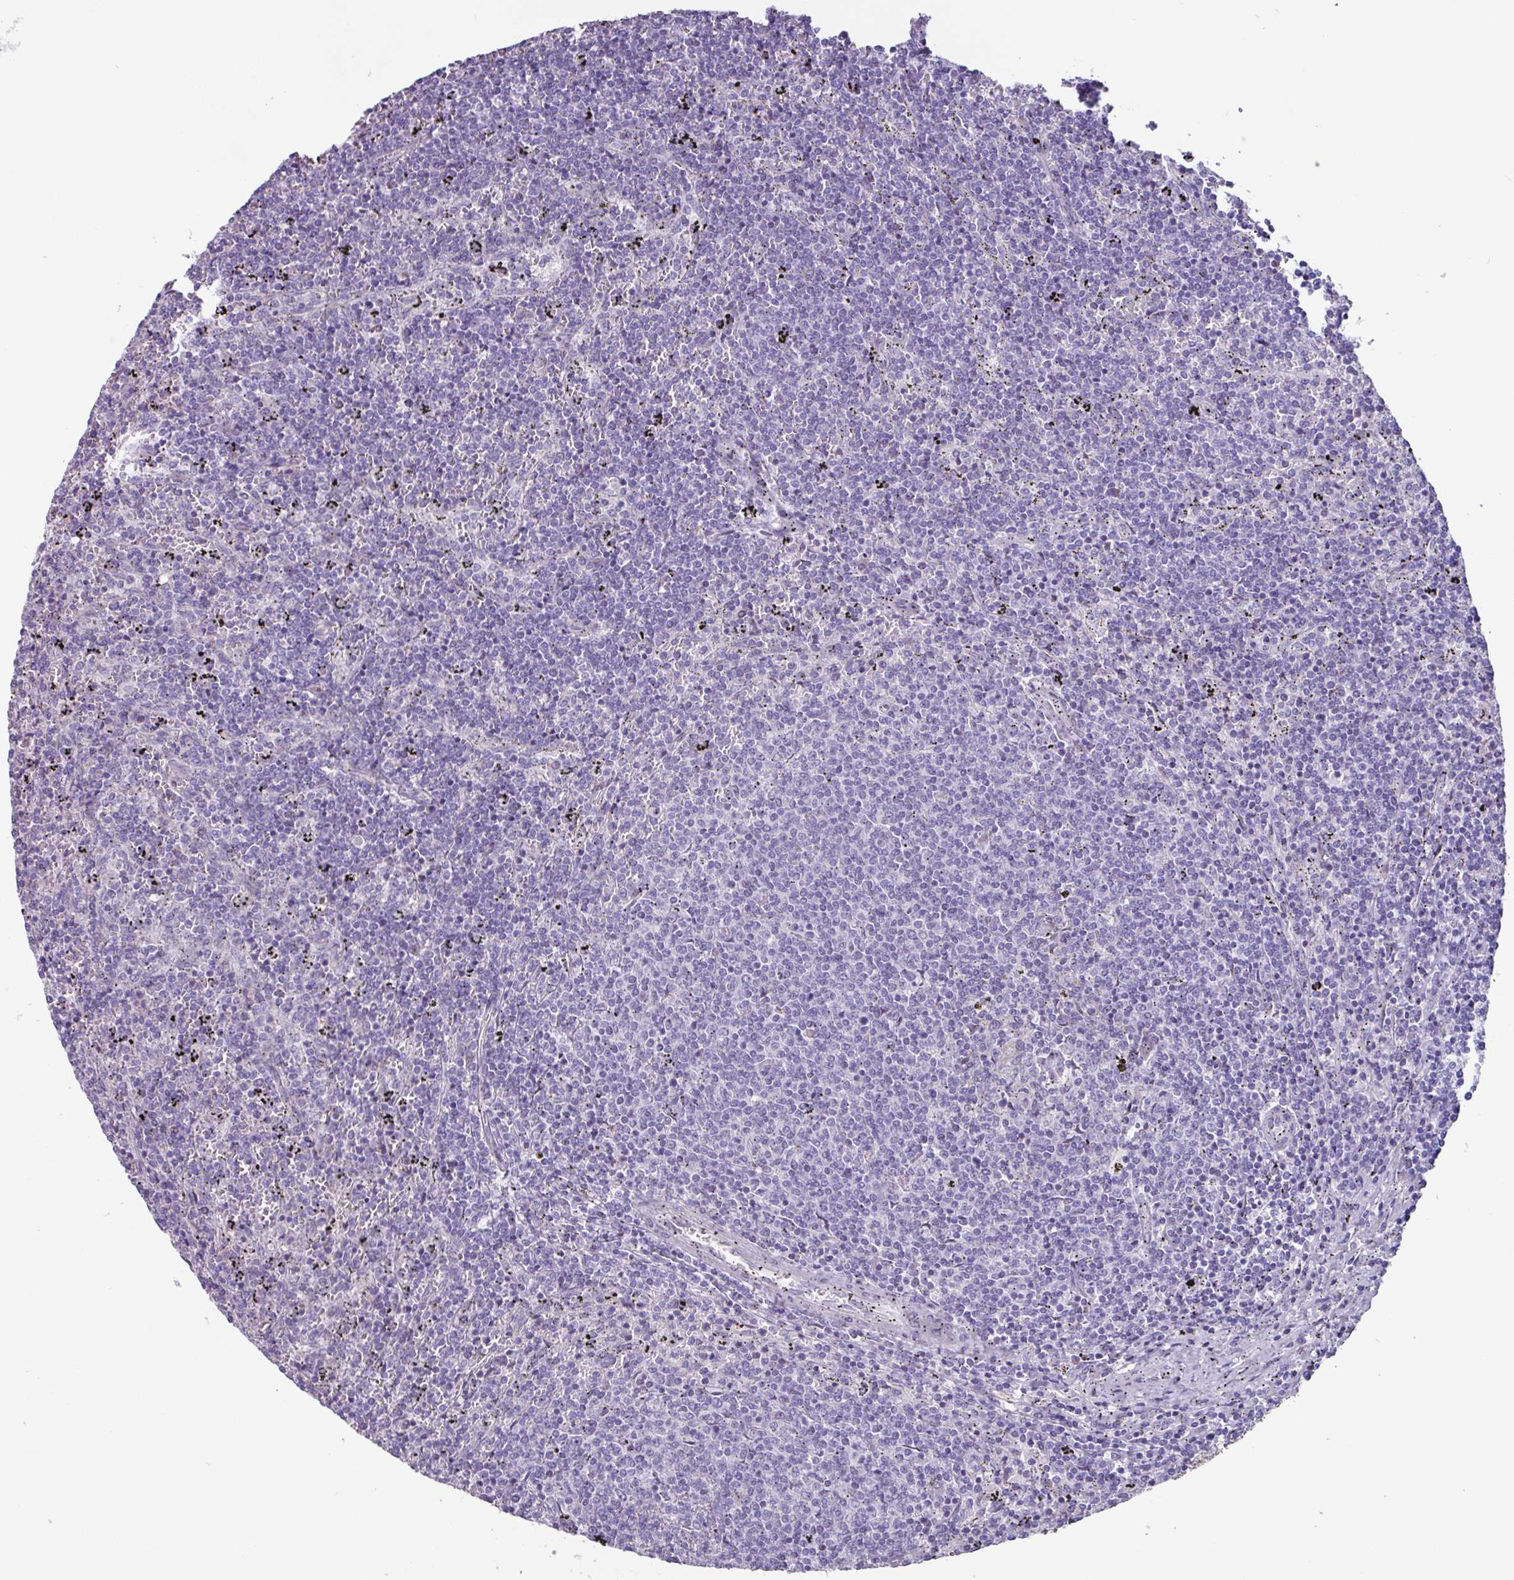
{"staining": {"intensity": "negative", "quantity": "none", "location": "none"}, "tissue": "lymphoma", "cell_type": "Tumor cells", "image_type": "cancer", "snomed": [{"axis": "morphology", "description": "Malignant lymphoma, non-Hodgkin's type, Low grade"}, {"axis": "topography", "description": "Spleen"}], "caption": "High power microscopy photomicrograph of an IHC photomicrograph of low-grade malignant lymphoma, non-Hodgkin's type, revealing no significant expression in tumor cells. (Immunohistochemistry (ihc), brightfield microscopy, high magnification).", "gene": "ADGRE1", "patient": {"sex": "female", "age": 50}}